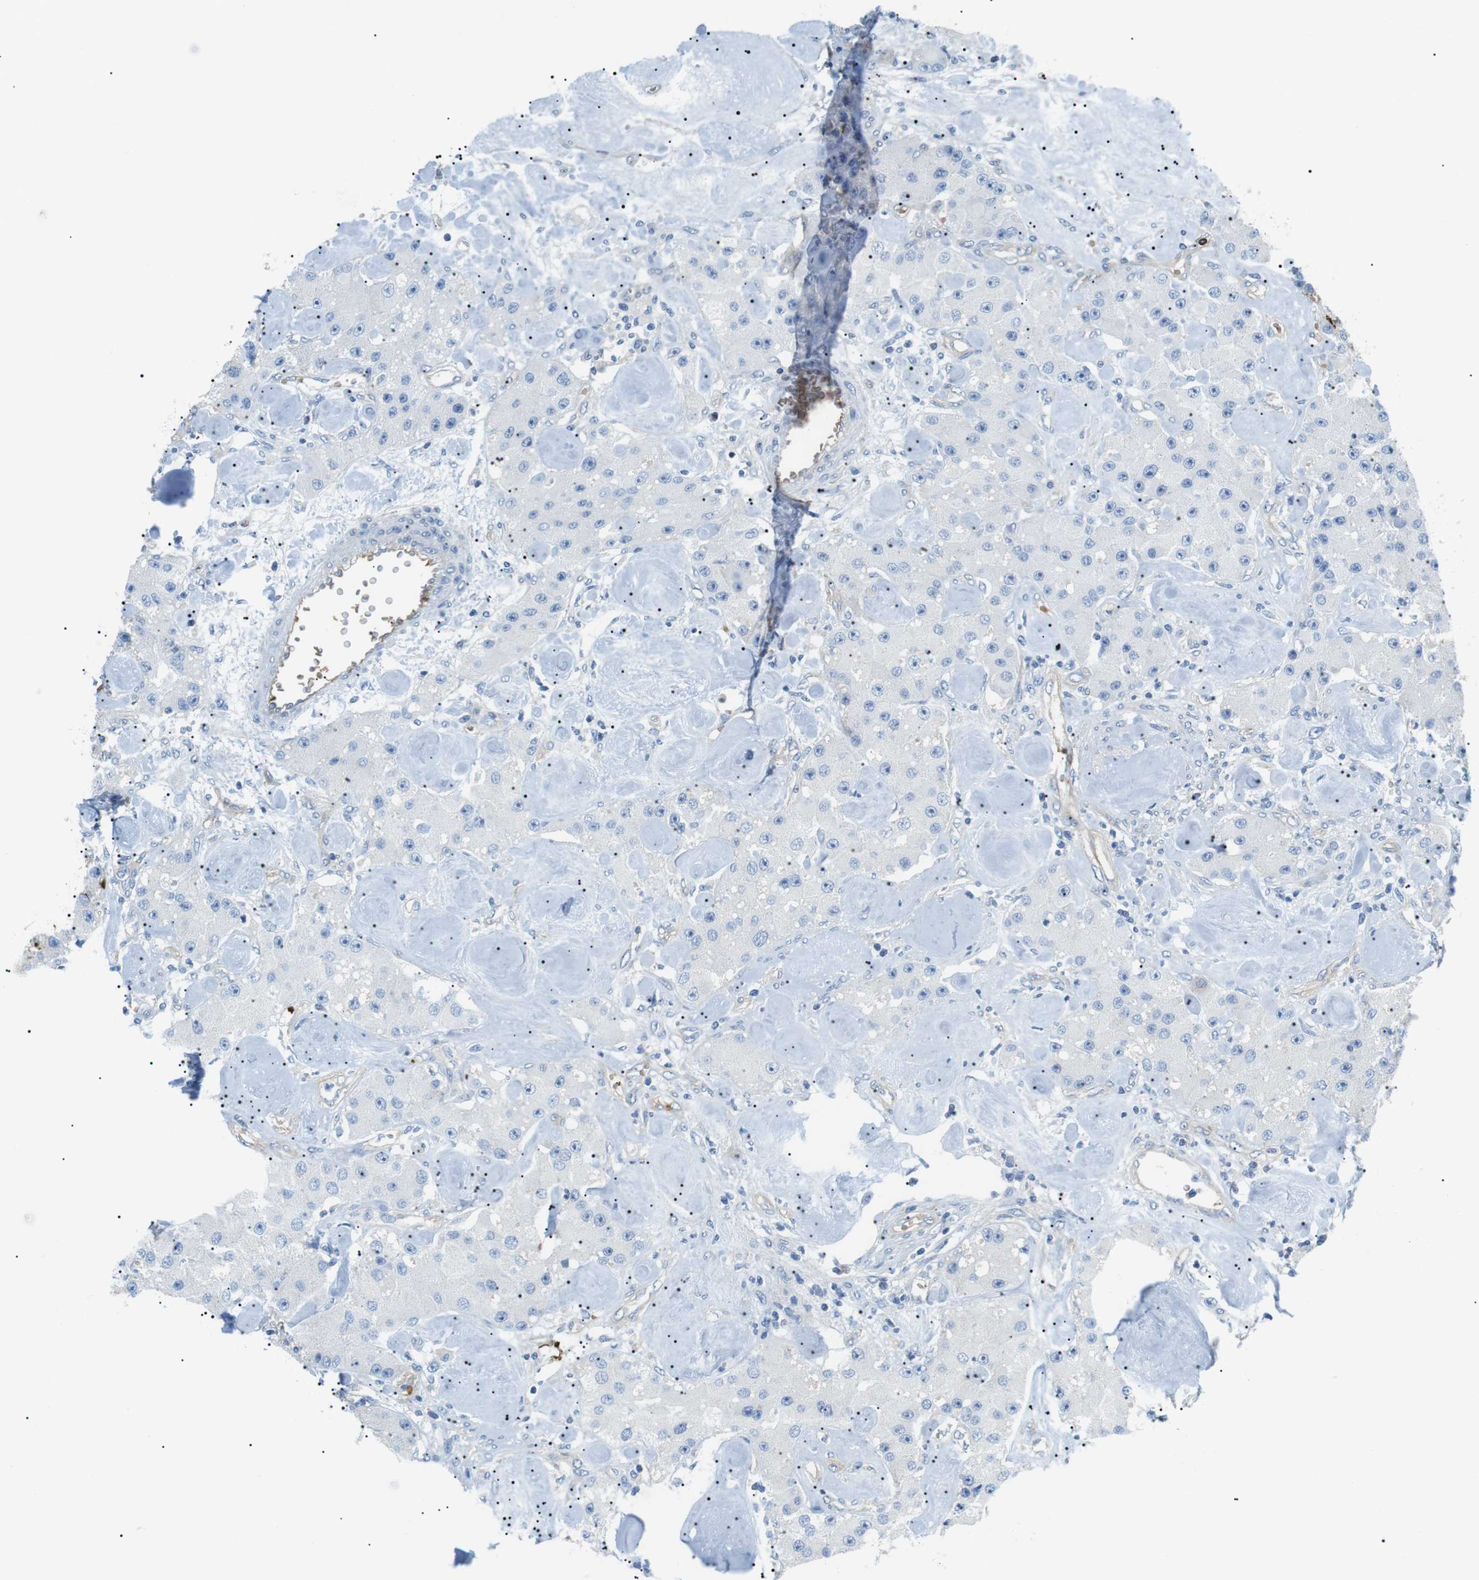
{"staining": {"intensity": "negative", "quantity": "none", "location": "none"}, "tissue": "carcinoid", "cell_type": "Tumor cells", "image_type": "cancer", "snomed": [{"axis": "morphology", "description": "Carcinoid, malignant, NOS"}, {"axis": "topography", "description": "Pancreas"}], "caption": "Tumor cells show no significant protein staining in carcinoid.", "gene": "ADCY10", "patient": {"sex": "male", "age": 41}}